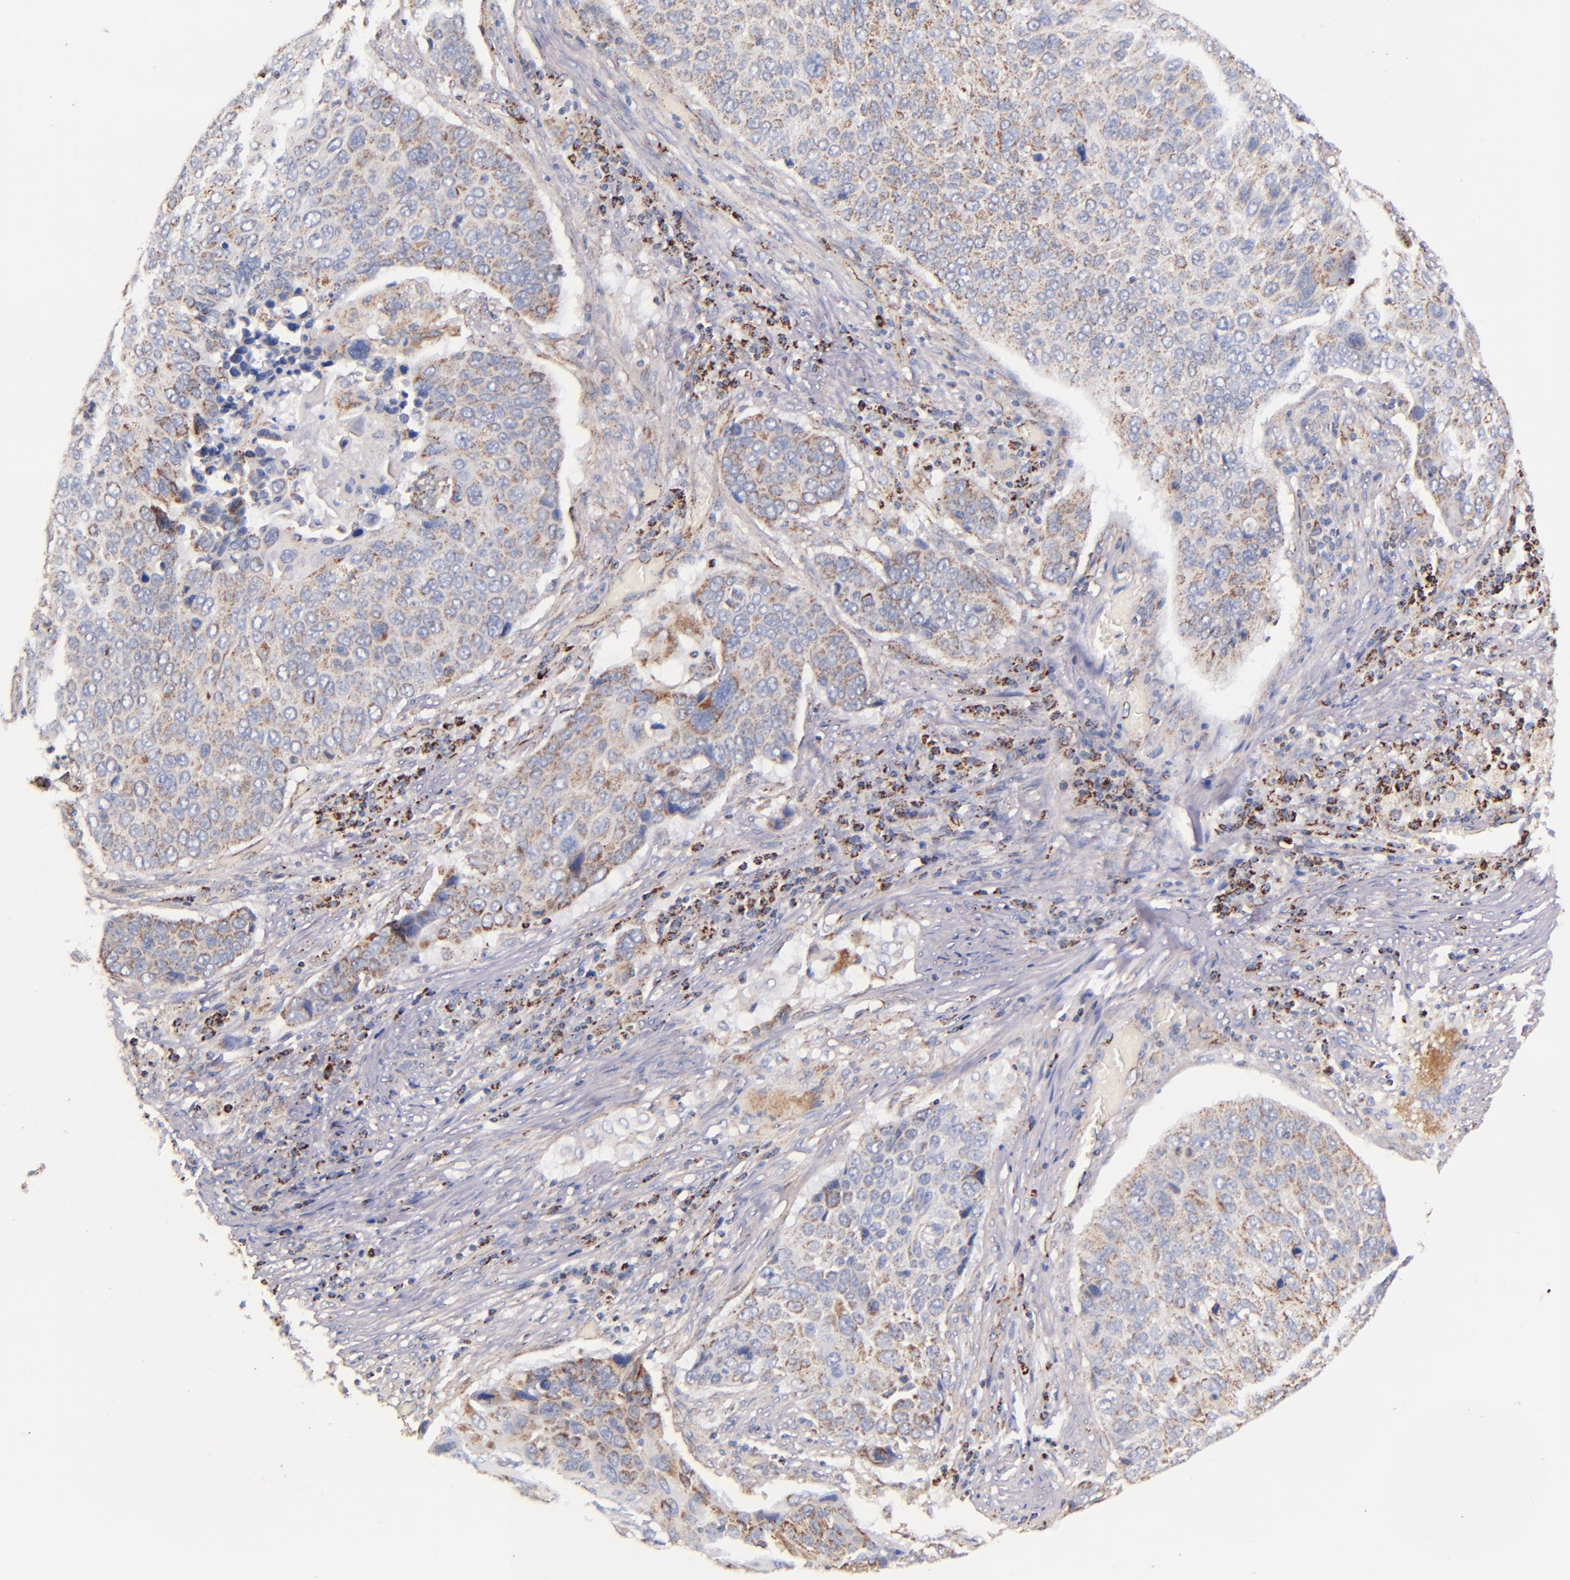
{"staining": {"intensity": "weak", "quantity": "25%-75%", "location": "cytoplasmic/membranous"}, "tissue": "lung cancer", "cell_type": "Tumor cells", "image_type": "cancer", "snomed": [{"axis": "morphology", "description": "Squamous cell carcinoma, NOS"}, {"axis": "topography", "description": "Lung"}], "caption": "This photomicrograph exhibits immunohistochemistry (IHC) staining of lung cancer, with low weak cytoplasmic/membranous expression in approximately 25%-75% of tumor cells.", "gene": "IDH3G", "patient": {"sex": "male", "age": 68}}